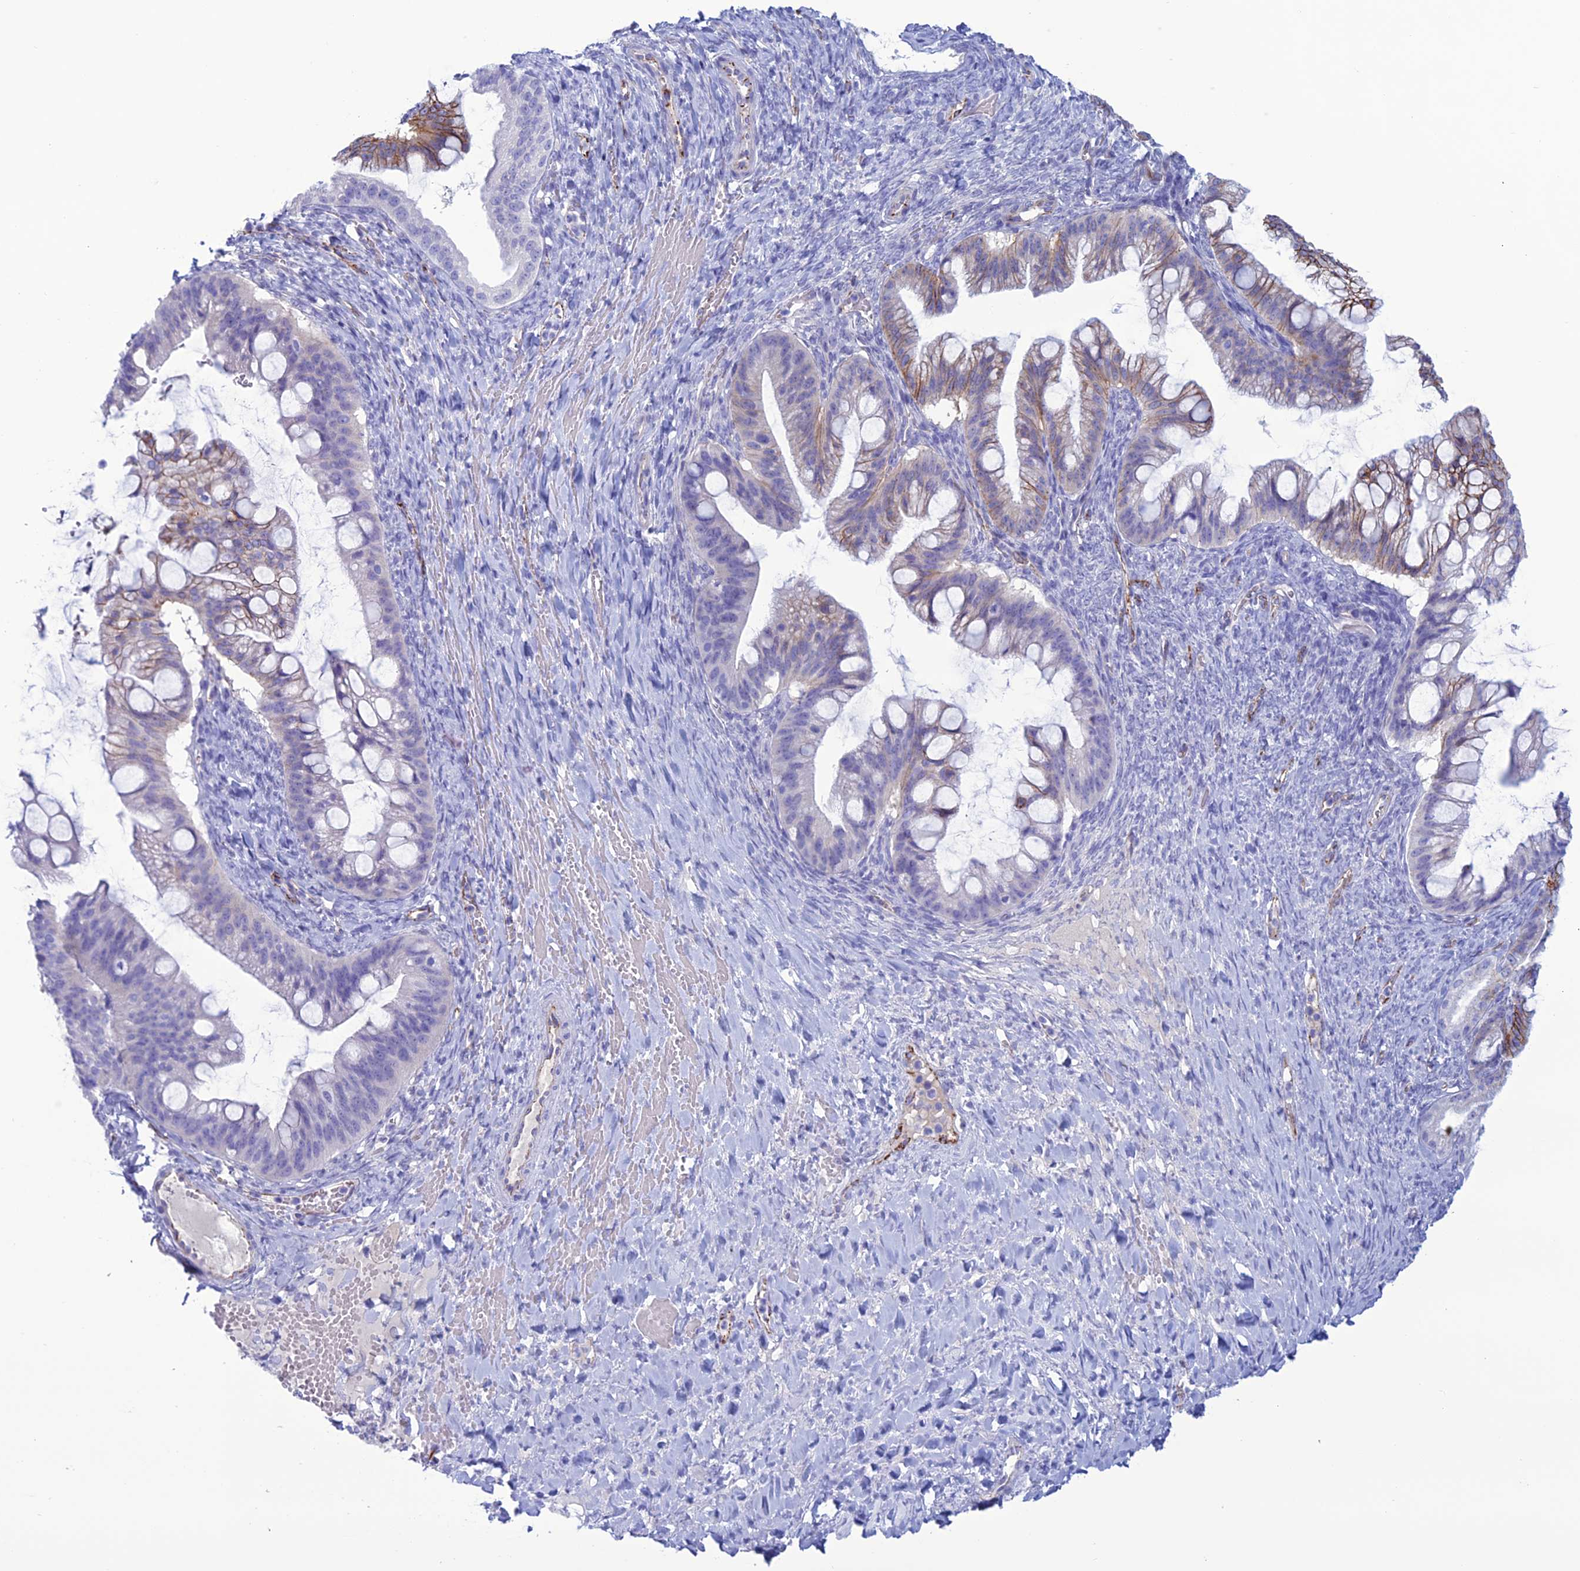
{"staining": {"intensity": "moderate", "quantity": "25%-75%", "location": "cytoplasmic/membranous"}, "tissue": "ovarian cancer", "cell_type": "Tumor cells", "image_type": "cancer", "snomed": [{"axis": "morphology", "description": "Cystadenocarcinoma, mucinous, NOS"}, {"axis": "topography", "description": "Ovary"}], "caption": "Protein staining of ovarian cancer (mucinous cystadenocarcinoma) tissue shows moderate cytoplasmic/membranous expression in approximately 25%-75% of tumor cells.", "gene": "CDC42EP5", "patient": {"sex": "female", "age": 73}}